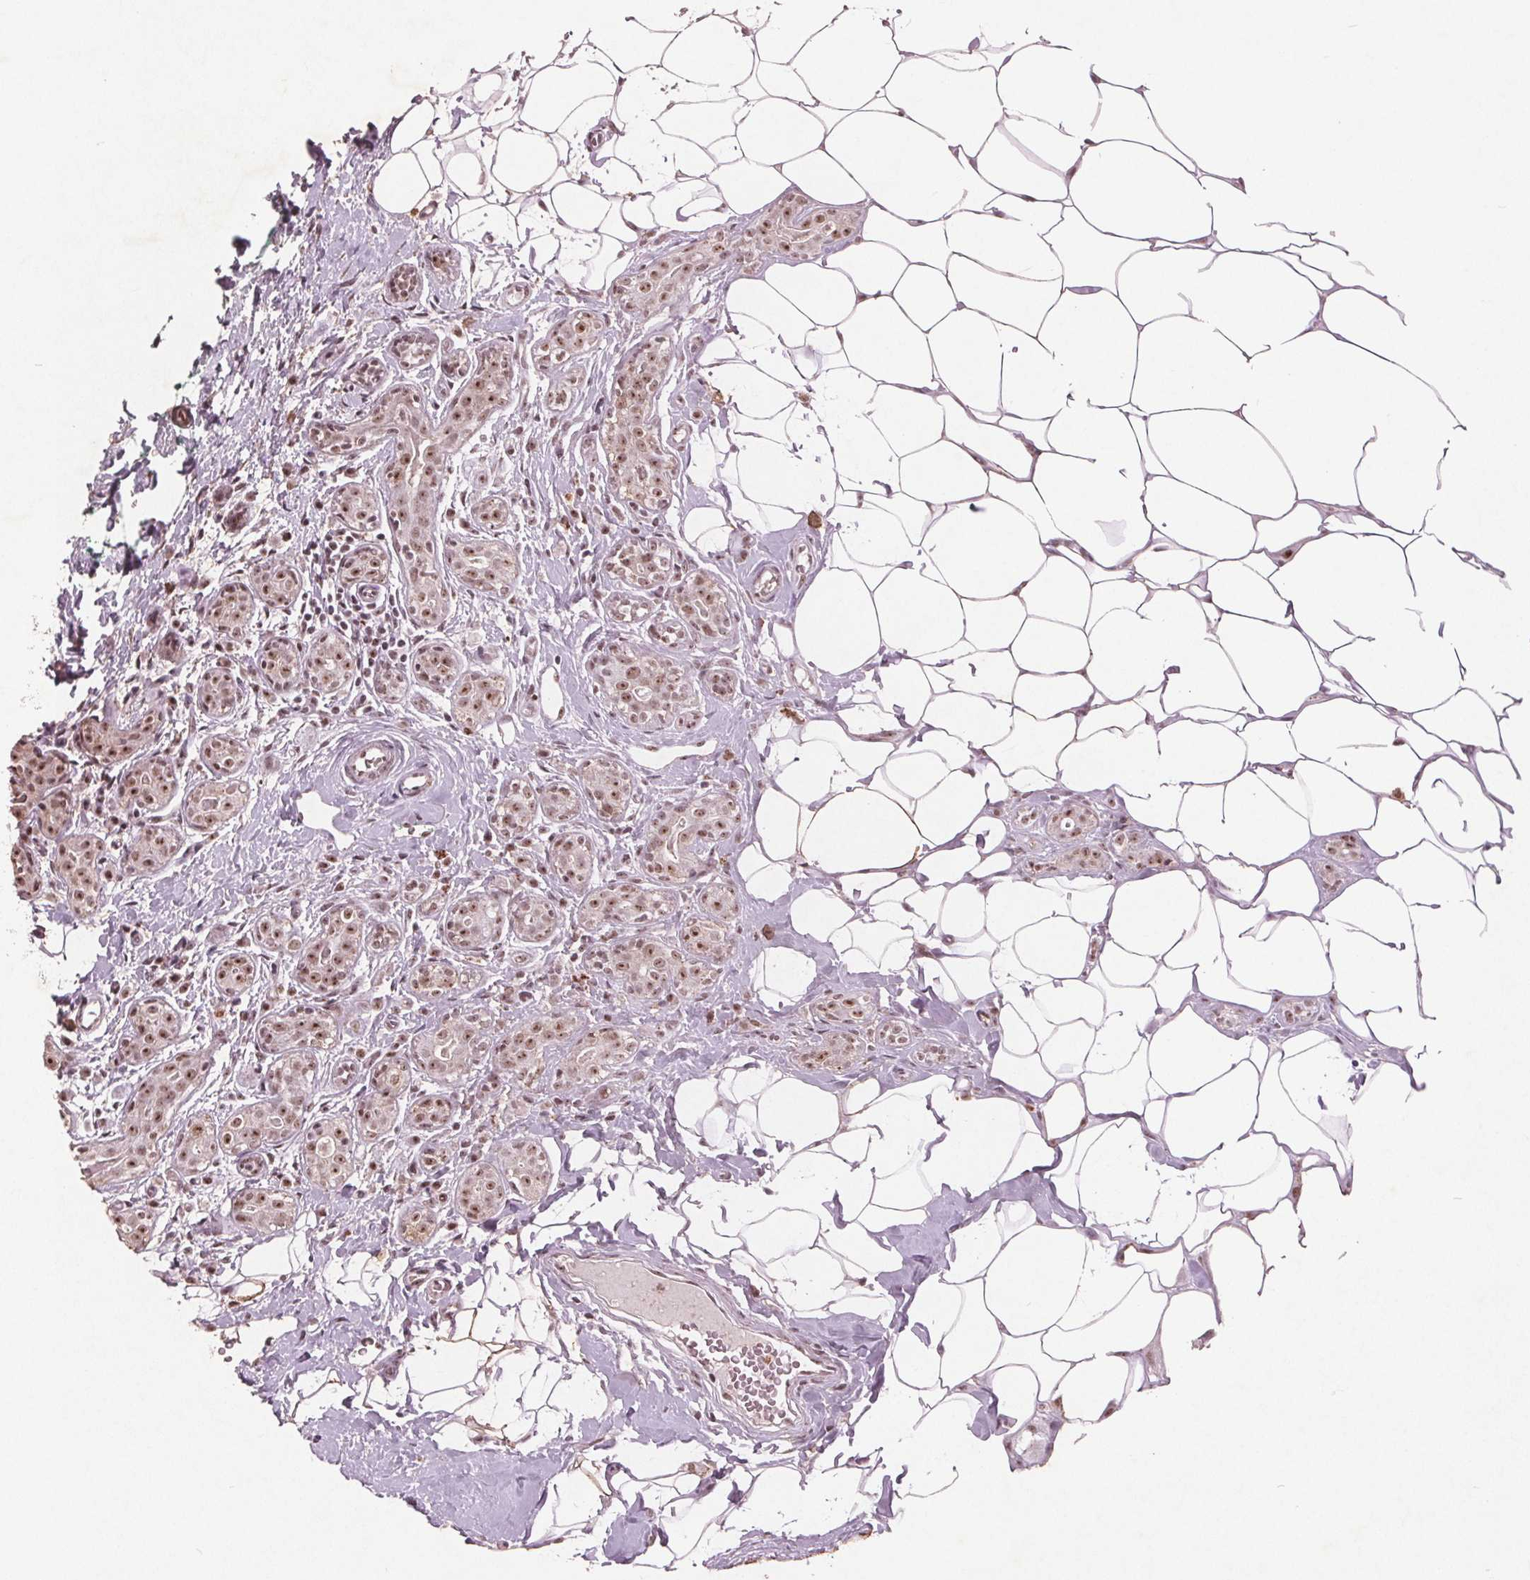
{"staining": {"intensity": "moderate", "quantity": ">75%", "location": "nuclear"}, "tissue": "breast cancer", "cell_type": "Tumor cells", "image_type": "cancer", "snomed": [{"axis": "morphology", "description": "Duct carcinoma"}, {"axis": "topography", "description": "Breast"}], "caption": "Infiltrating ductal carcinoma (breast) was stained to show a protein in brown. There is medium levels of moderate nuclear expression in approximately >75% of tumor cells. The staining is performed using DAB (3,3'-diaminobenzidine) brown chromogen to label protein expression. The nuclei are counter-stained blue using hematoxylin.", "gene": "RPS6KA2", "patient": {"sex": "female", "age": 43}}